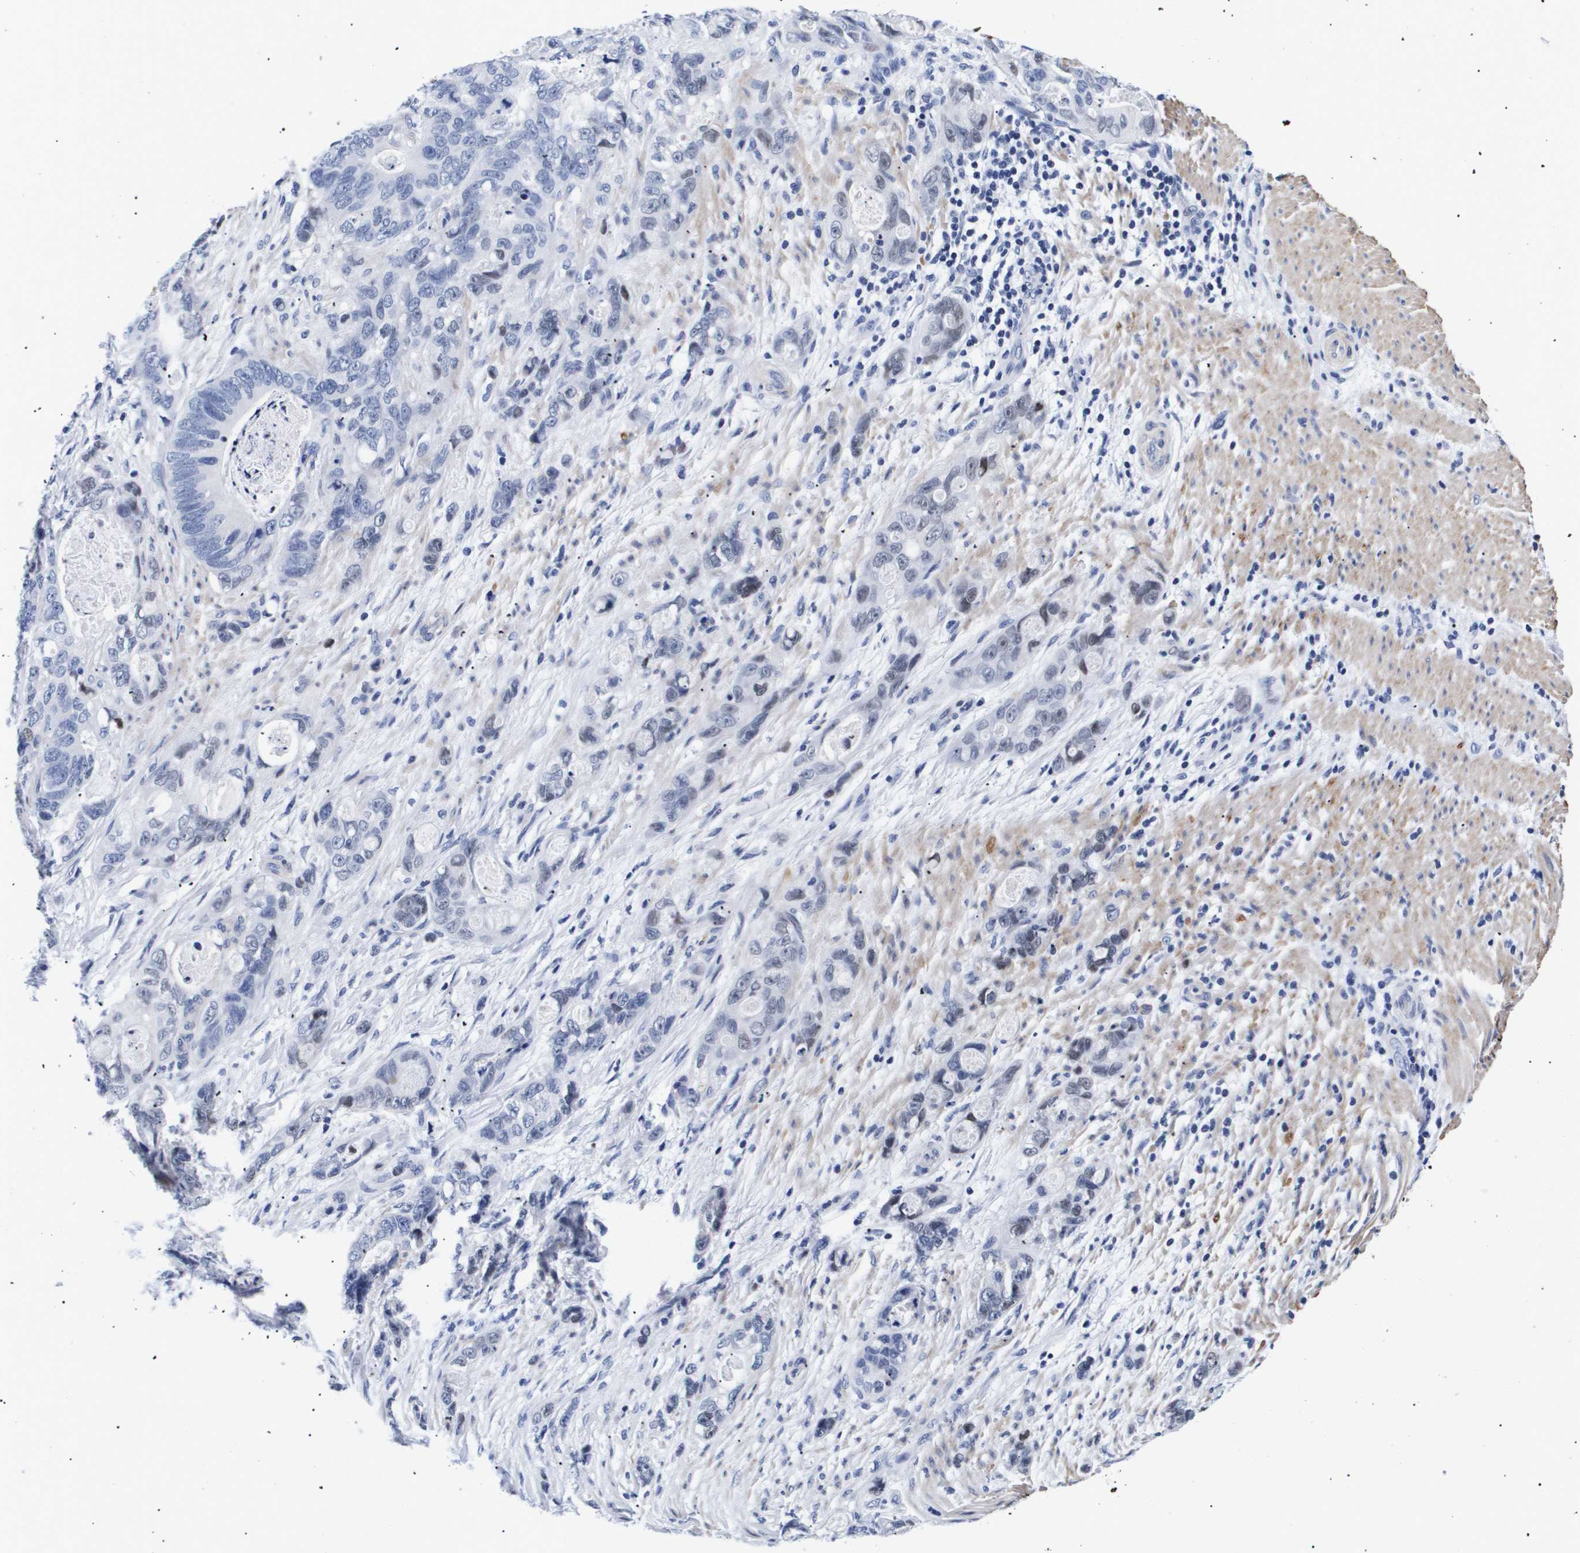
{"staining": {"intensity": "weak", "quantity": "<25%", "location": "nuclear"}, "tissue": "stomach cancer", "cell_type": "Tumor cells", "image_type": "cancer", "snomed": [{"axis": "morphology", "description": "Normal tissue, NOS"}, {"axis": "morphology", "description": "Adenocarcinoma, NOS"}, {"axis": "topography", "description": "Stomach"}], "caption": "Adenocarcinoma (stomach) stained for a protein using immunohistochemistry reveals no expression tumor cells.", "gene": "SHD", "patient": {"sex": "female", "age": 89}}